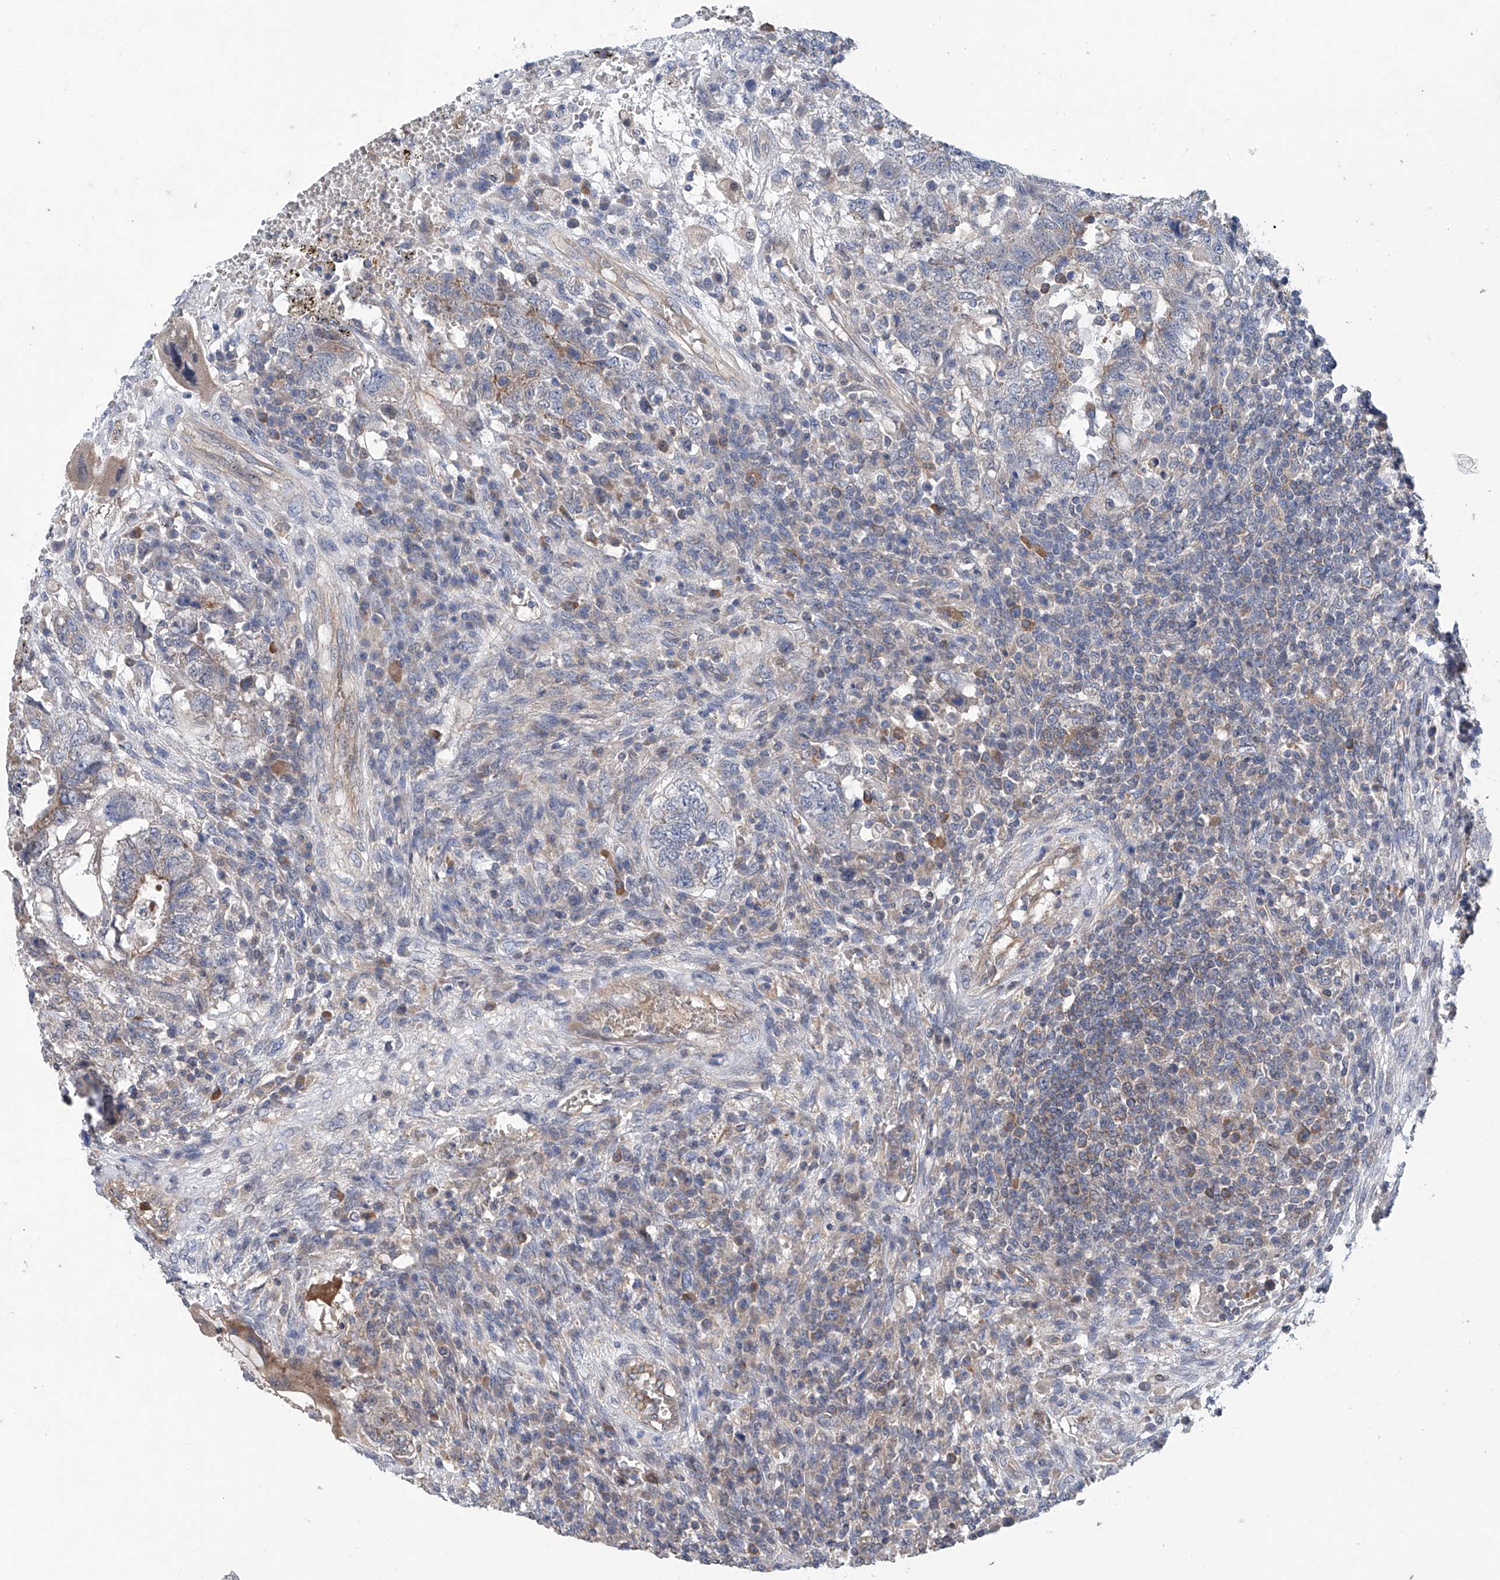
{"staining": {"intensity": "negative", "quantity": "none", "location": "none"}, "tissue": "testis cancer", "cell_type": "Tumor cells", "image_type": "cancer", "snomed": [{"axis": "morphology", "description": "Carcinoma, Embryonal, NOS"}, {"axis": "topography", "description": "Testis"}], "caption": "An immunohistochemistry image of testis cancer is shown. There is no staining in tumor cells of testis cancer.", "gene": "EIF2D", "patient": {"sex": "male", "age": 26}}